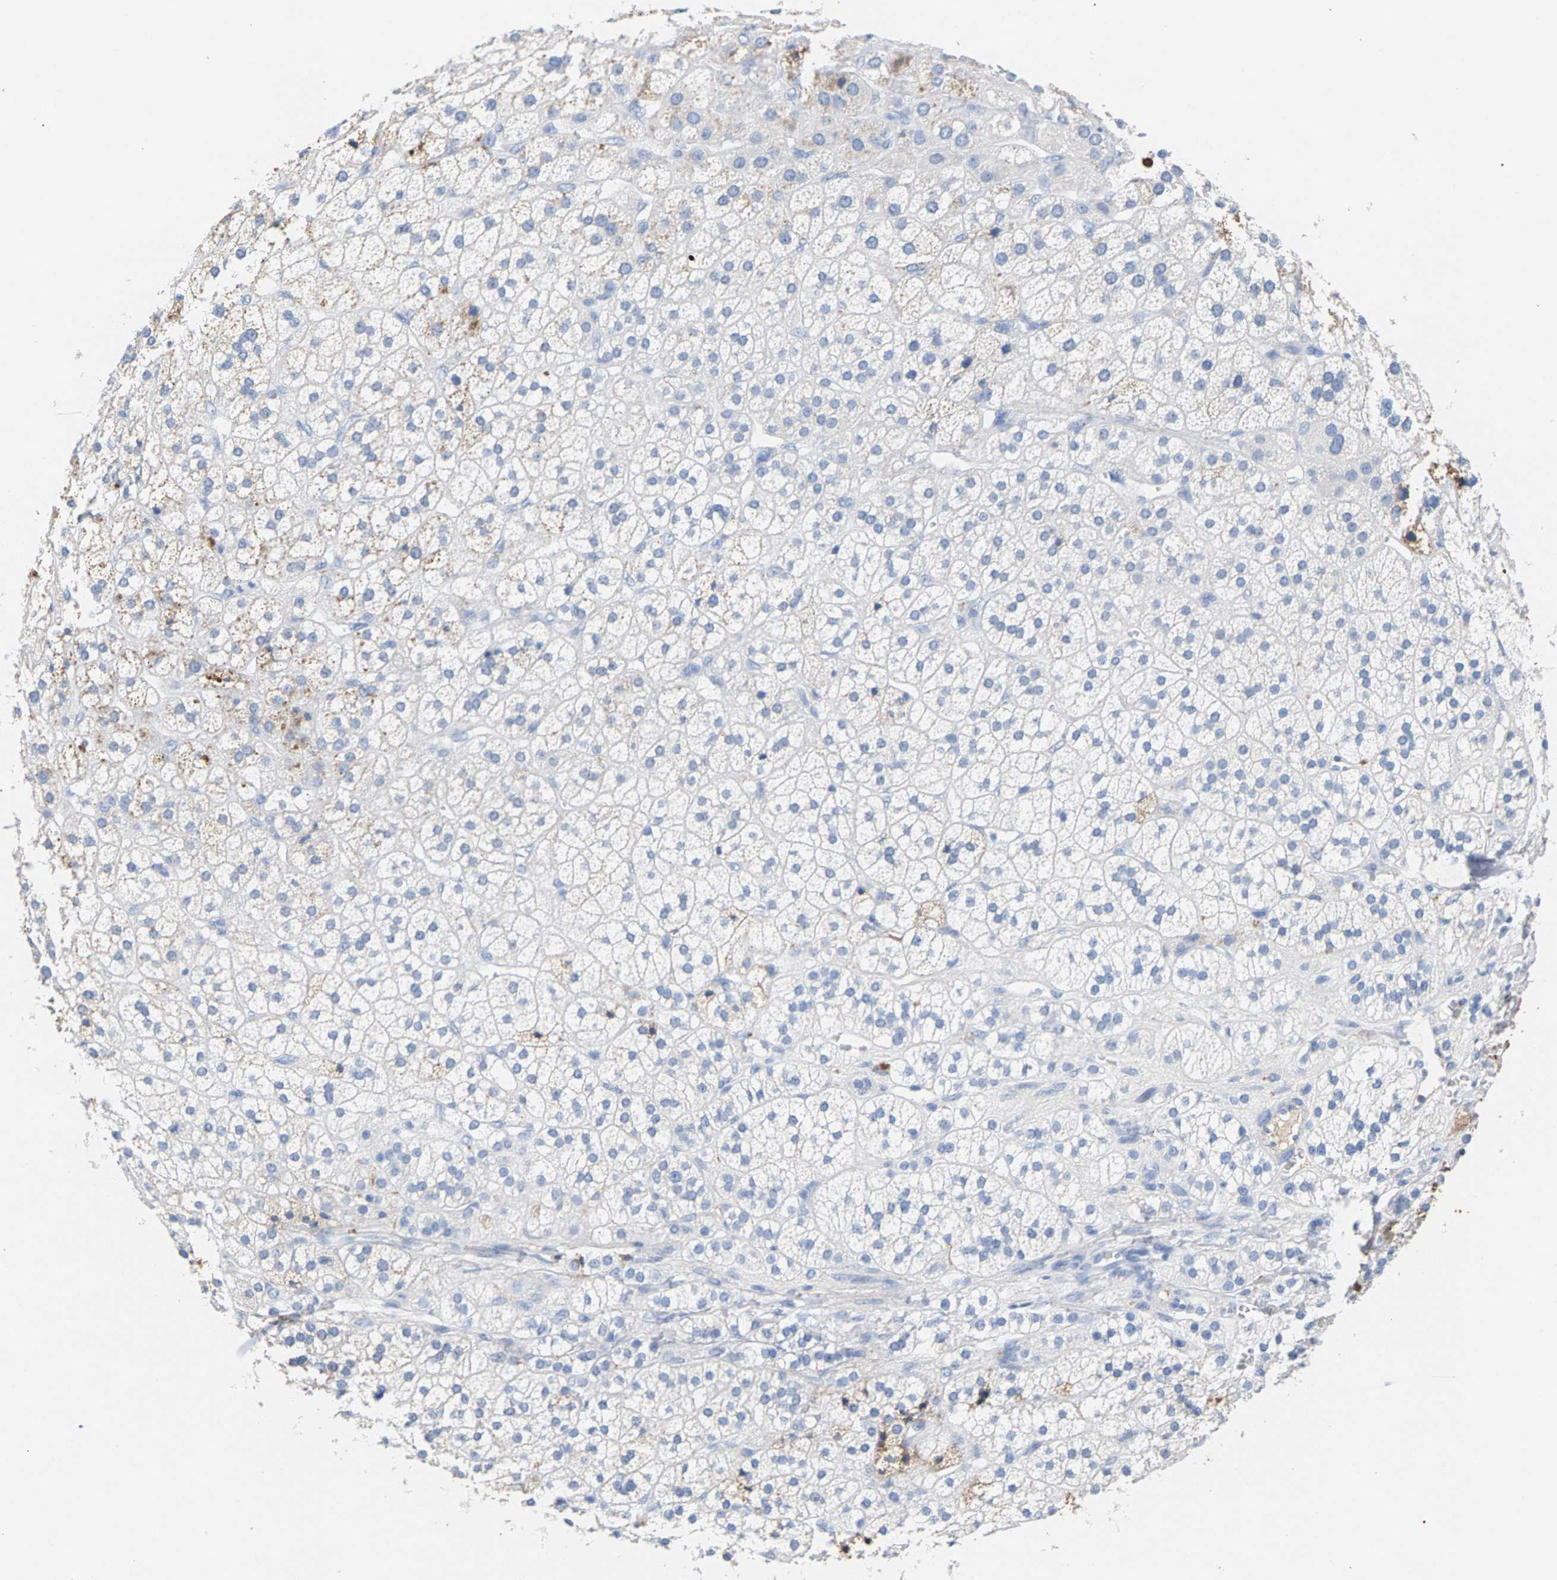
{"staining": {"intensity": "moderate", "quantity": "<25%", "location": "cytoplasmic/membranous"}, "tissue": "adrenal gland", "cell_type": "Glandular cells", "image_type": "normal", "snomed": [{"axis": "morphology", "description": "Normal tissue, NOS"}, {"axis": "topography", "description": "Adrenal gland"}], "caption": "The immunohistochemical stain shows moderate cytoplasmic/membranous positivity in glandular cells of normal adrenal gland. Using DAB (brown) and hematoxylin (blue) stains, captured at high magnification using brightfield microscopy.", "gene": "APOH", "patient": {"sex": "male", "age": 56}}